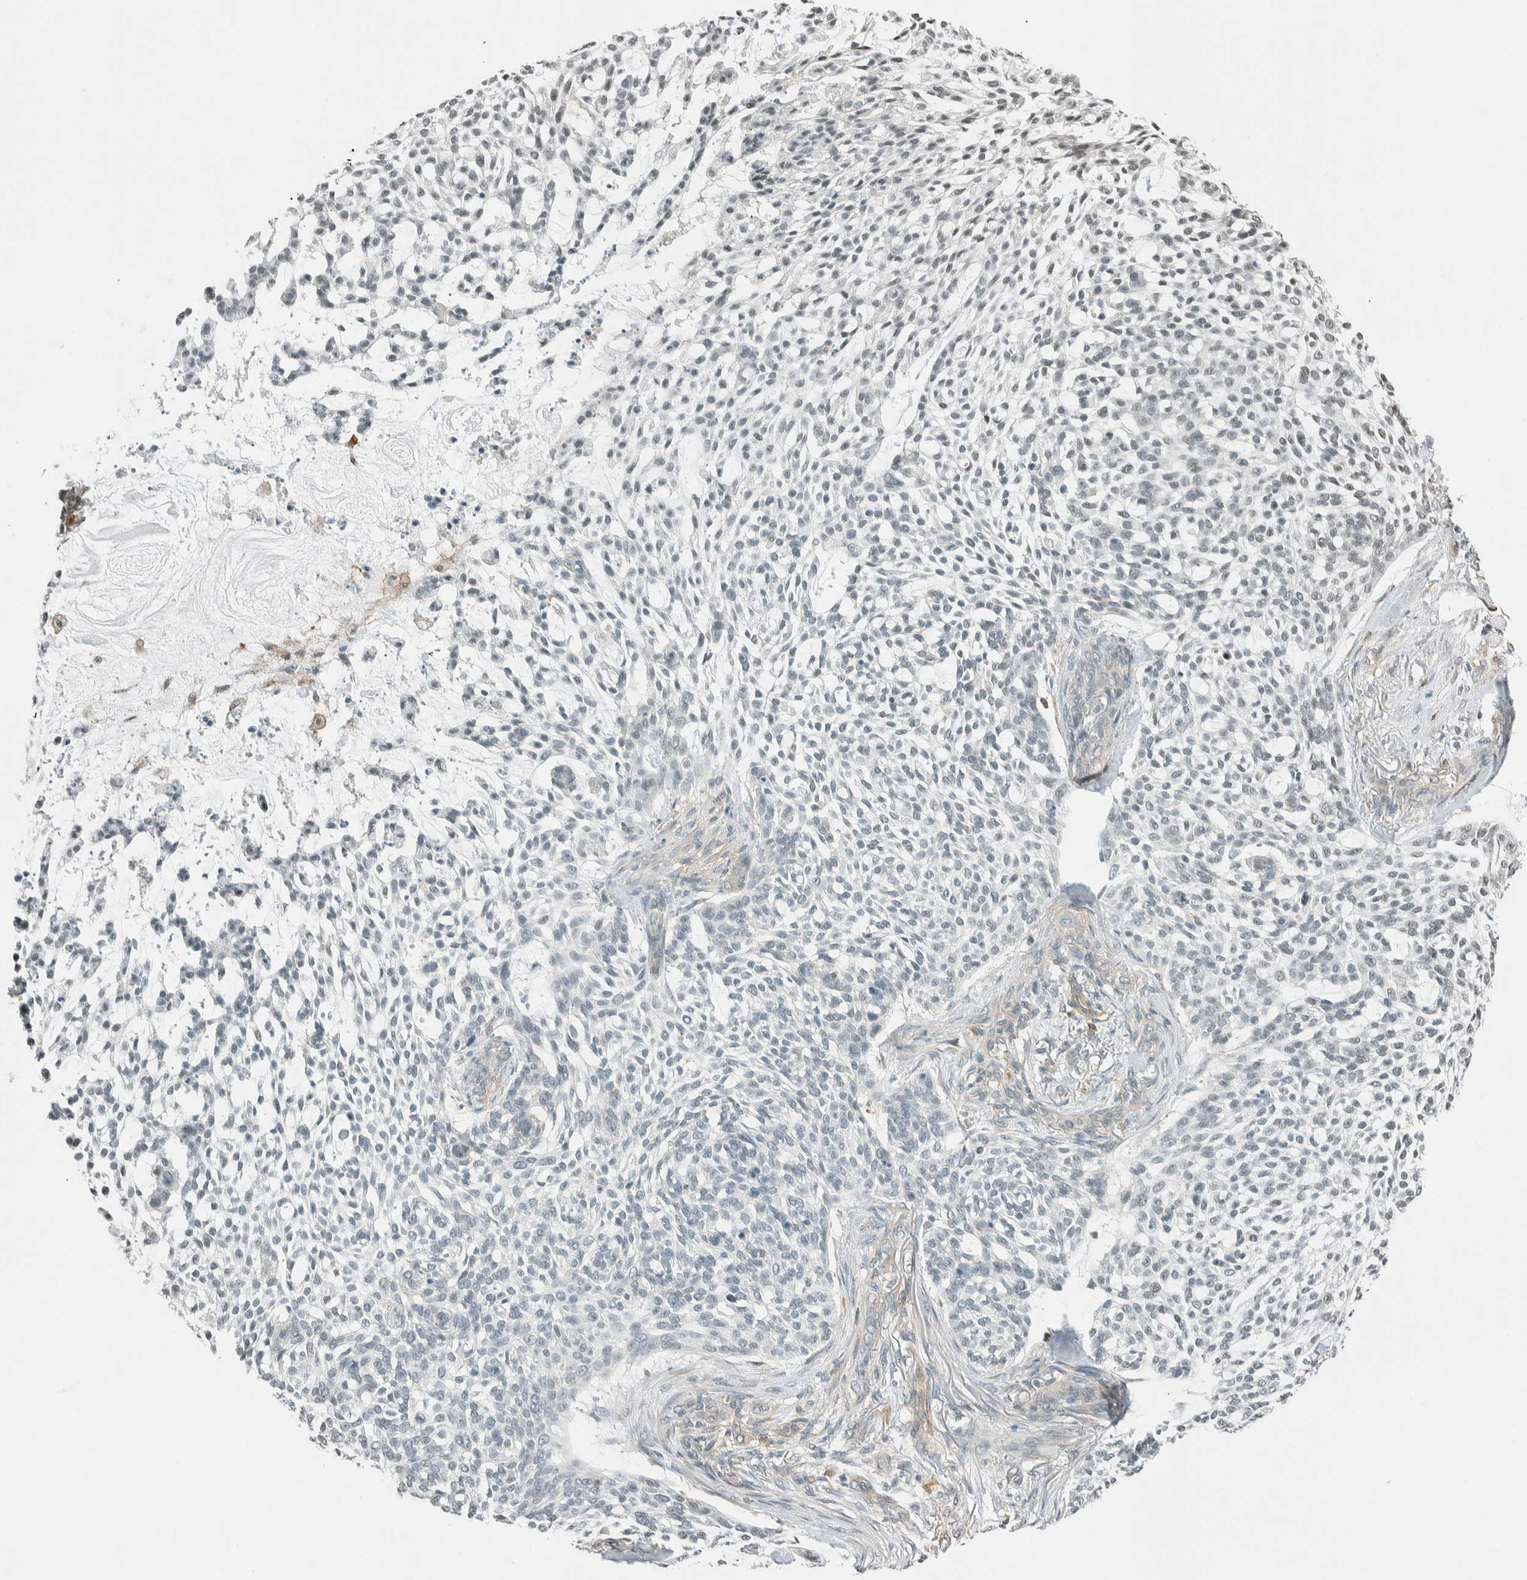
{"staining": {"intensity": "negative", "quantity": "none", "location": "none"}, "tissue": "skin cancer", "cell_type": "Tumor cells", "image_type": "cancer", "snomed": [{"axis": "morphology", "description": "Basal cell carcinoma"}, {"axis": "topography", "description": "Skin"}], "caption": "Basal cell carcinoma (skin) stained for a protein using immunohistochemistry (IHC) shows no positivity tumor cells.", "gene": "NIBAN2", "patient": {"sex": "female", "age": 64}}